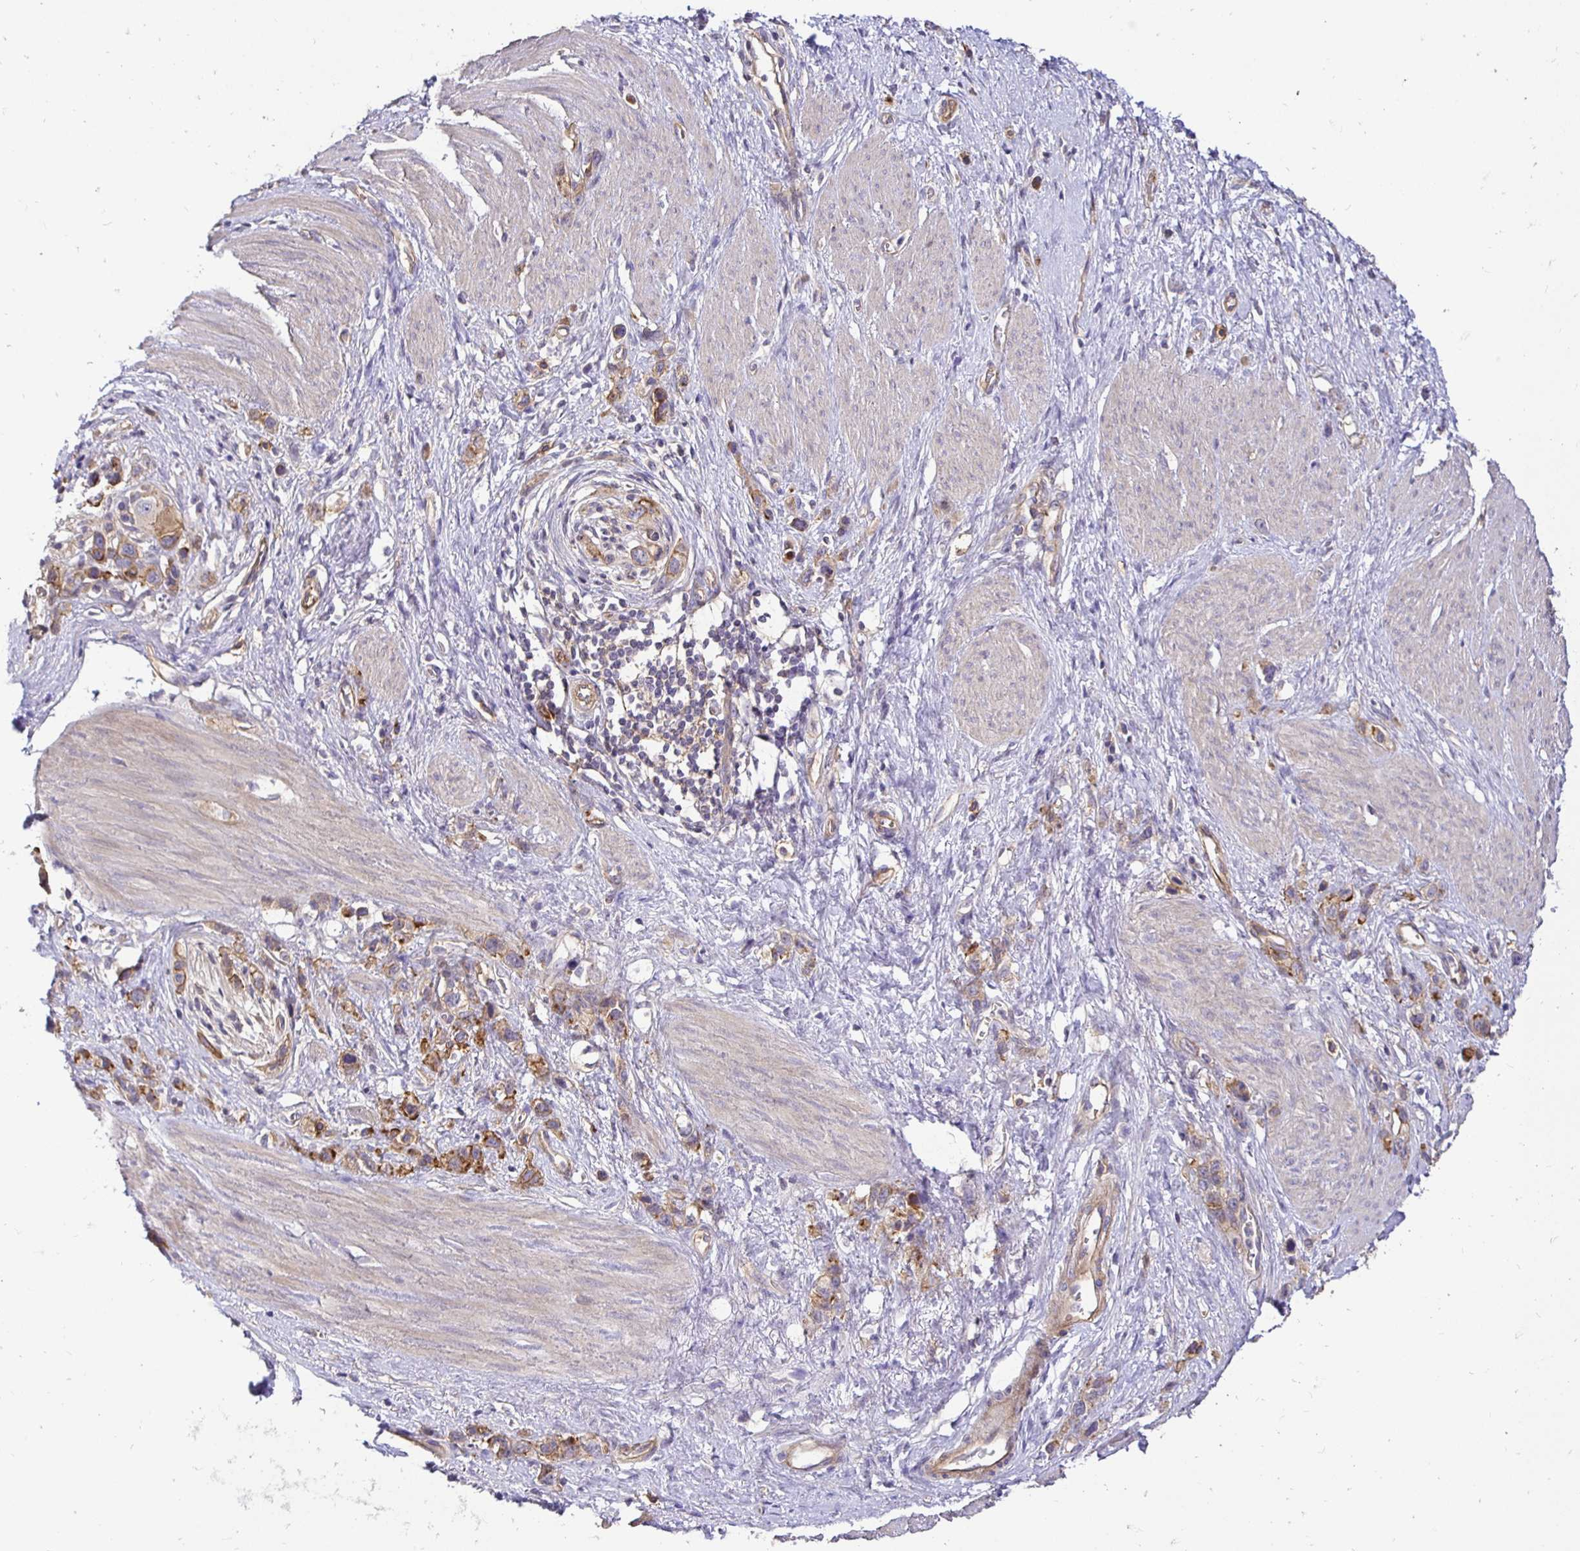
{"staining": {"intensity": "weak", "quantity": ">75%", "location": "cytoplasmic/membranous"}, "tissue": "stomach cancer", "cell_type": "Tumor cells", "image_type": "cancer", "snomed": [{"axis": "morphology", "description": "Adenocarcinoma, NOS"}, {"axis": "topography", "description": "Stomach"}], "caption": "Immunohistochemical staining of human stomach cancer demonstrates weak cytoplasmic/membranous protein staining in approximately >75% of tumor cells. Nuclei are stained in blue.", "gene": "SLC9A1", "patient": {"sex": "female", "age": 65}}